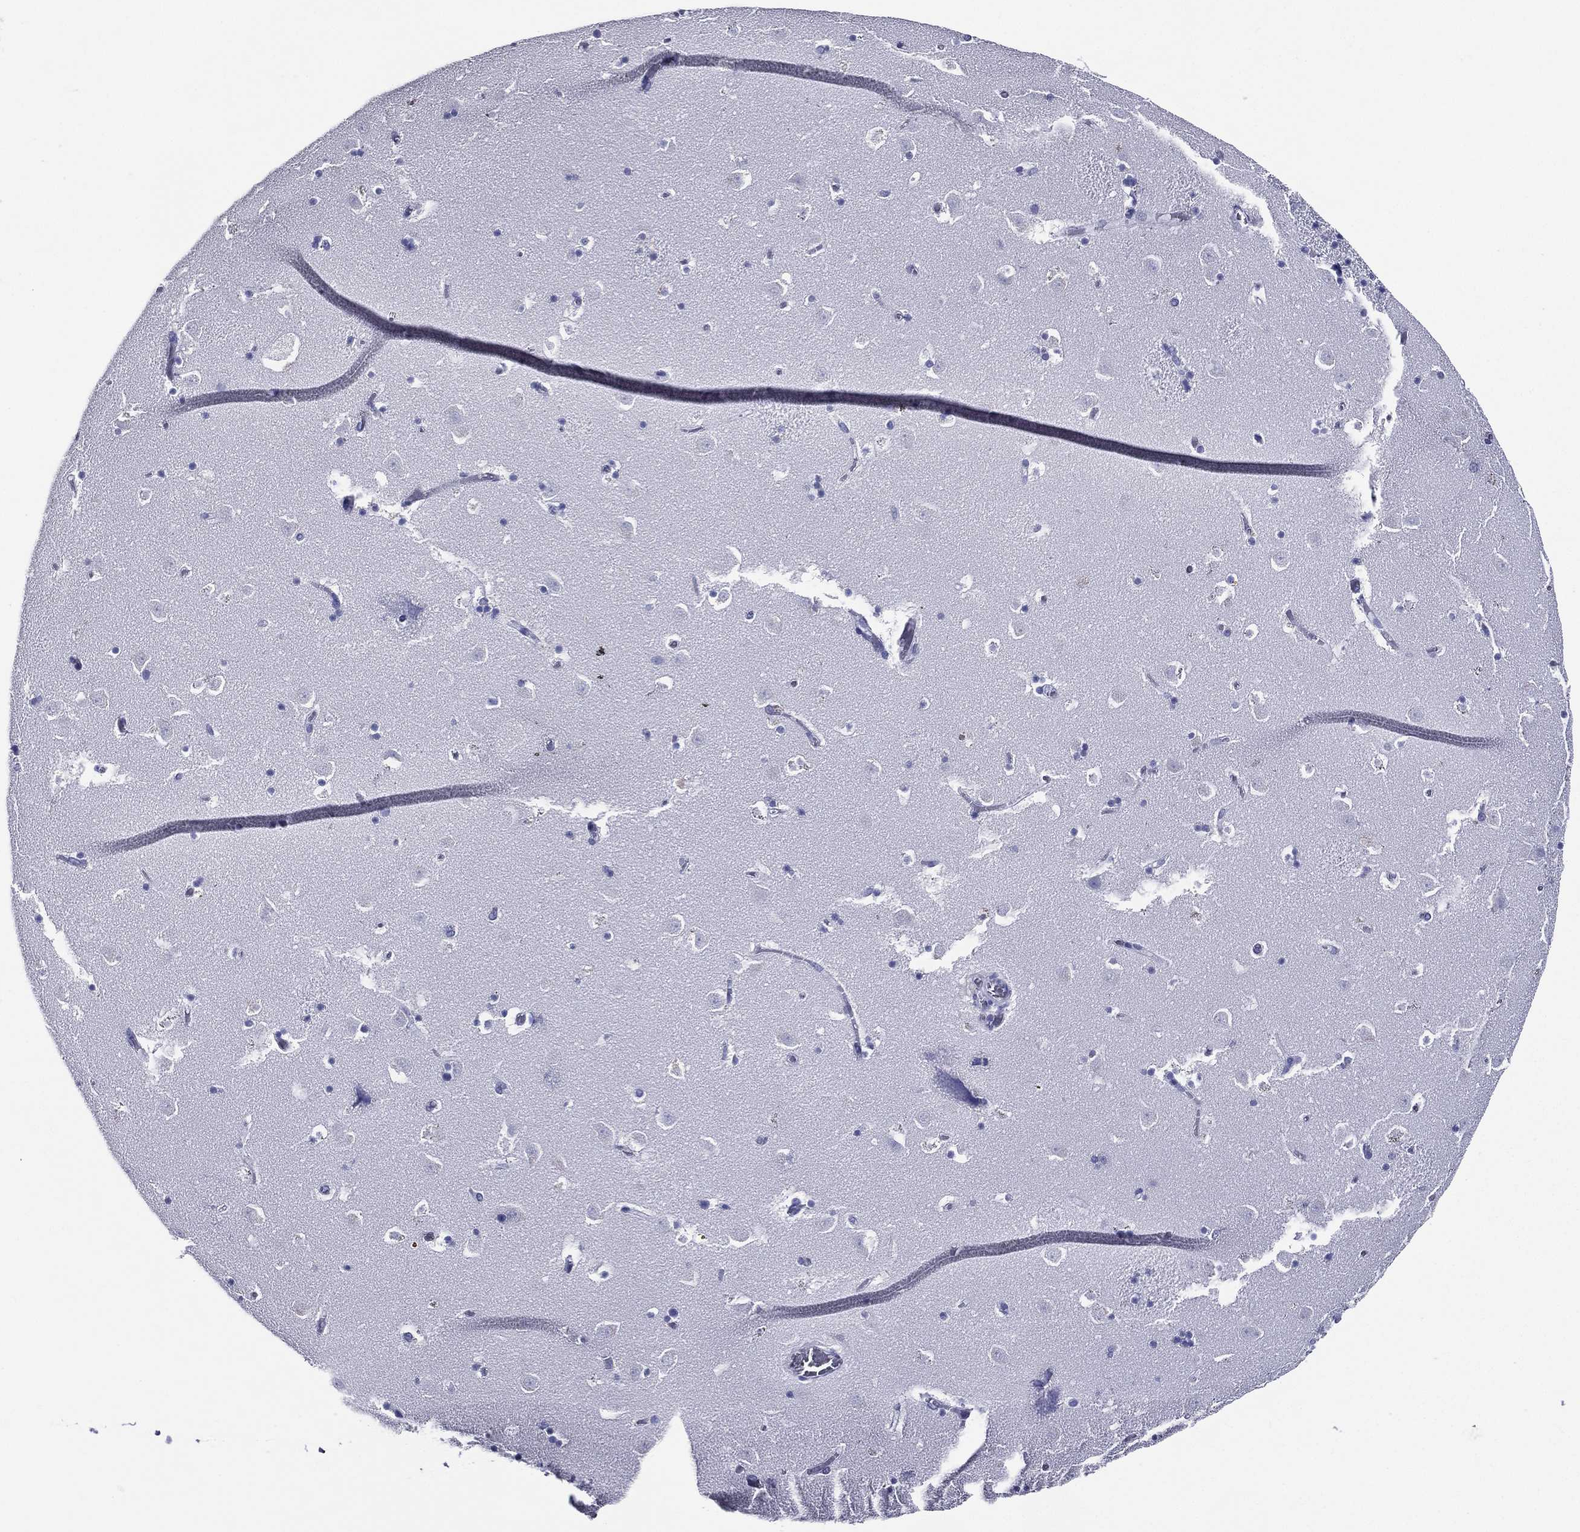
{"staining": {"intensity": "negative", "quantity": "none", "location": "none"}, "tissue": "caudate", "cell_type": "Glial cells", "image_type": "normal", "snomed": [{"axis": "morphology", "description": "Normal tissue, NOS"}, {"axis": "topography", "description": "Lateral ventricle wall"}], "caption": "A histopathology image of human caudate is negative for staining in glial cells. (DAB (3,3'-diaminobenzidine) immunohistochemistry, high magnification).", "gene": "ACE2", "patient": {"sex": "female", "age": 42}}